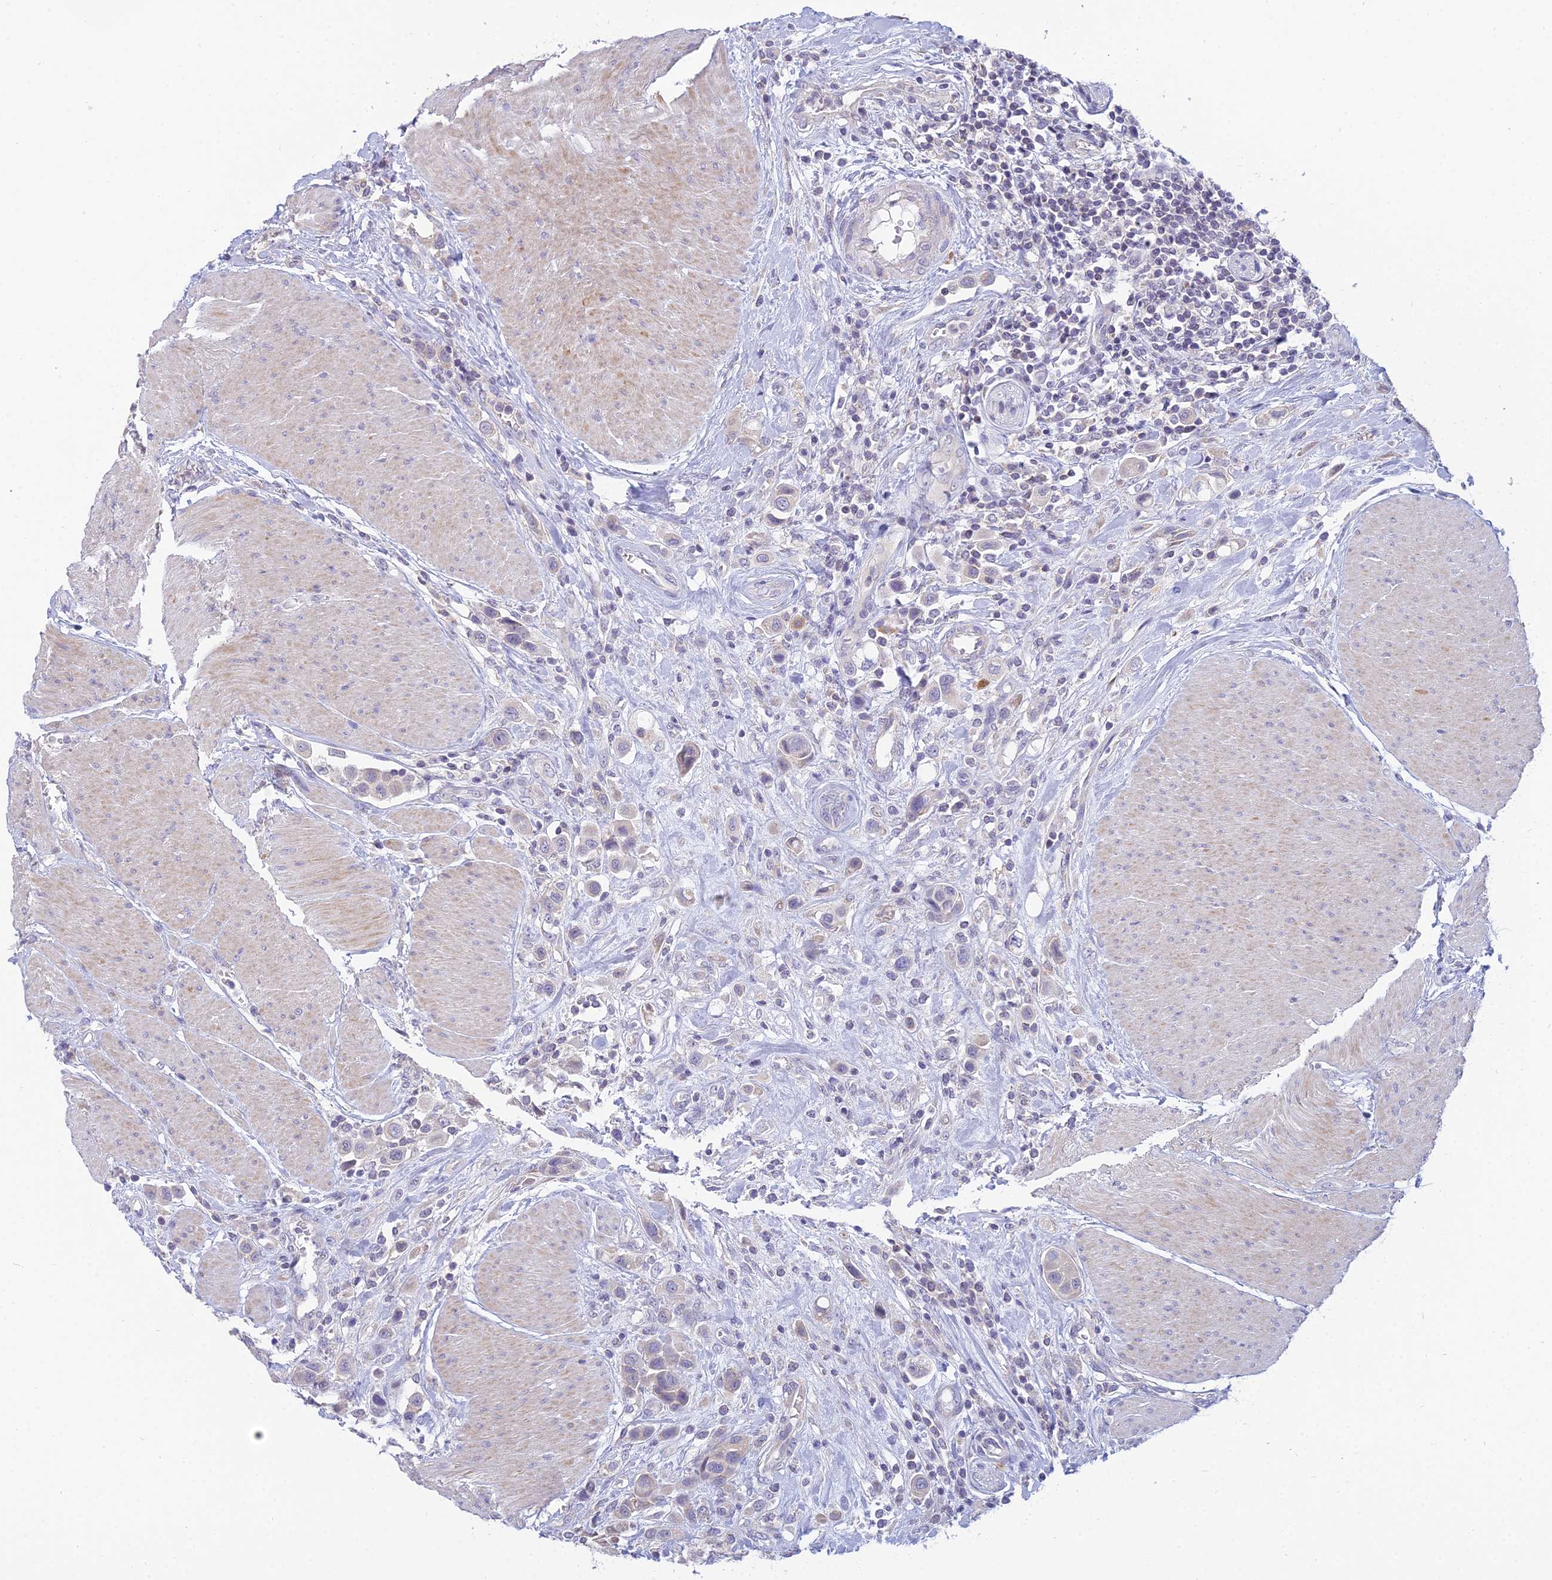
{"staining": {"intensity": "weak", "quantity": "25%-75%", "location": "cytoplasmic/membranous"}, "tissue": "urothelial cancer", "cell_type": "Tumor cells", "image_type": "cancer", "snomed": [{"axis": "morphology", "description": "Urothelial carcinoma, High grade"}, {"axis": "topography", "description": "Urinary bladder"}], "caption": "Immunohistochemistry (DAB (3,3'-diaminobenzidine)) staining of high-grade urothelial carcinoma reveals weak cytoplasmic/membranous protein positivity in approximately 25%-75% of tumor cells.", "gene": "CFAP206", "patient": {"sex": "male", "age": 50}}